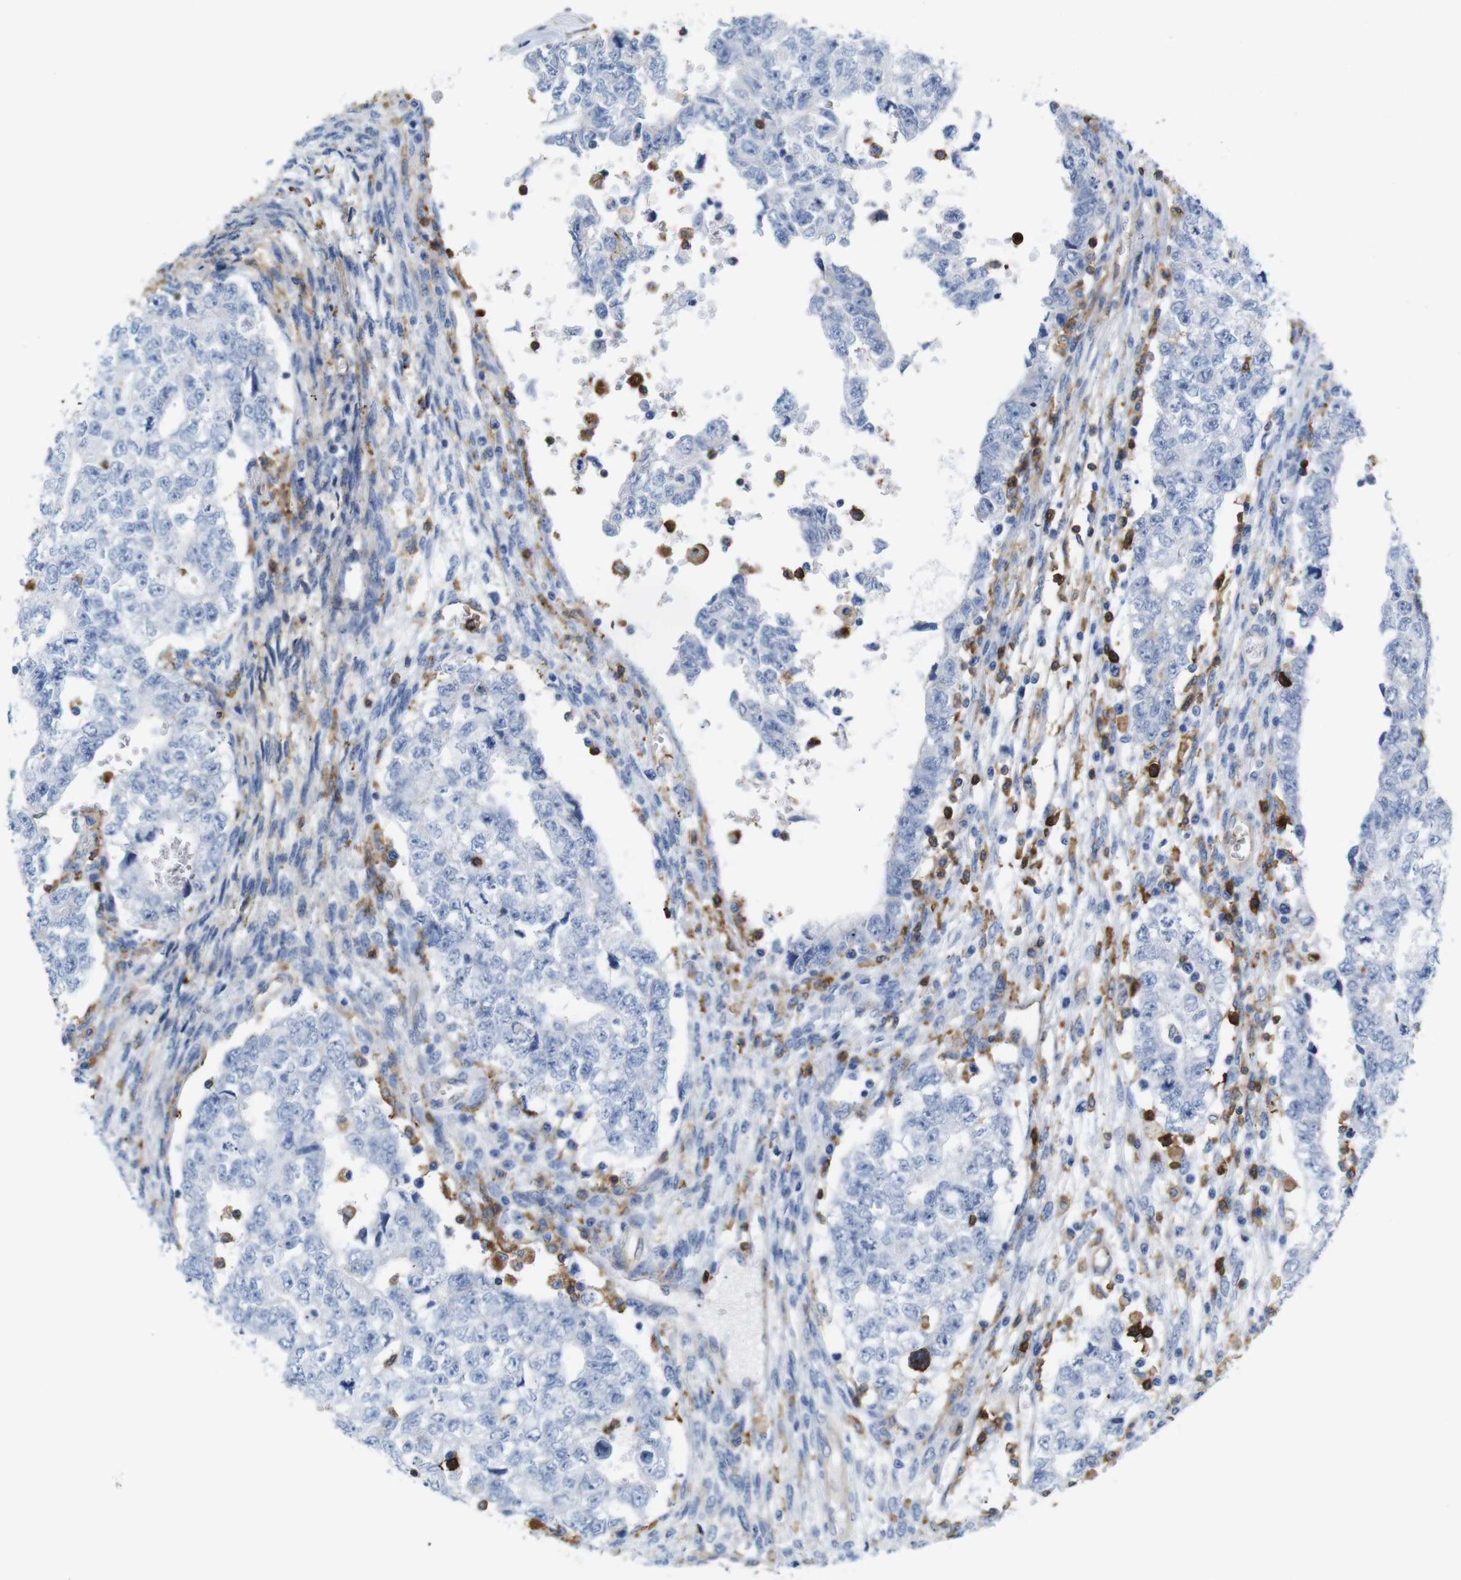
{"staining": {"intensity": "negative", "quantity": "none", "location": "none"}, "tissue": "testis cancer", "cell_type": "Tumor cells", "image_type": "cancer", "snomed": [{"axis": "morphology", "description": "Seminoma, NOS"}, {"axis": "morphology", "description": "Carcinoma, Embryonal, NOS"}, {"axis": "topography", "description": "Testis"}], "caption": "Image shows no protein positivity in tumor cells of embryonal carcinoma (testis) tissue.", "gene": "ANXA1", "patient": {"sex": "male", "age": 38}}